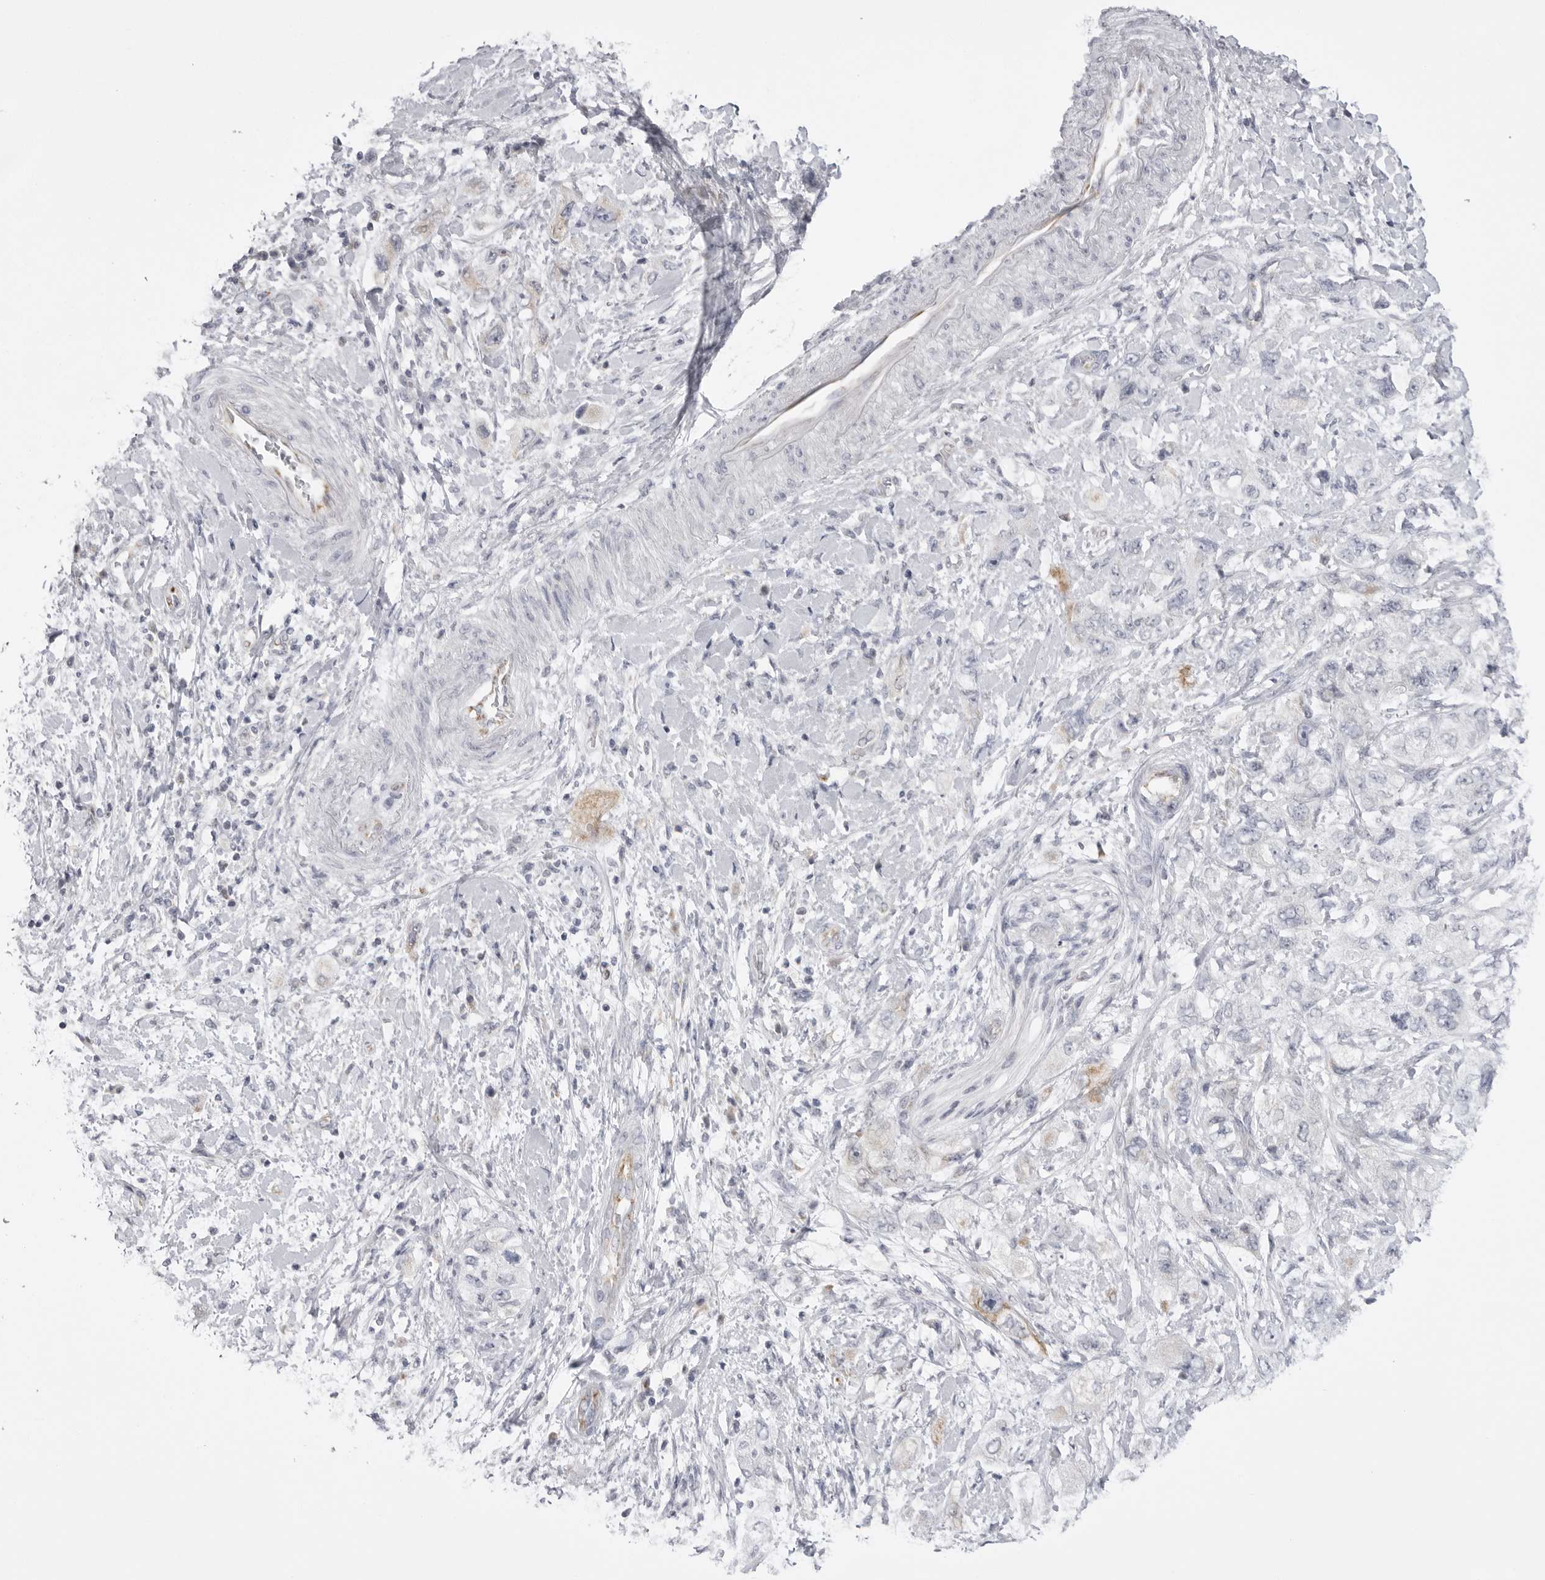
{"staining": {"intensity": "moderate", "quantity": "25%-75%", "location": "cytoplasmic/membranous"}, "tissue": "pancreatic cancer", "cell_type": "Tumor cells", "image_type": "cancer", "snomed": [{"axis": "morphology", "description": "Adenocarcinoma, NOS"}, {"axis": "topography", "description": "Pancreas"}], "caption": "DAB immunohistochemical staining of adenocarcinoma (pancreatic) demonstrates moderate cytoplasmic/membranous protein expression in approximately 25%-75% of tumor cells.", "gene": "TUFM", "patient": {"sex": "female", "age": 73}}